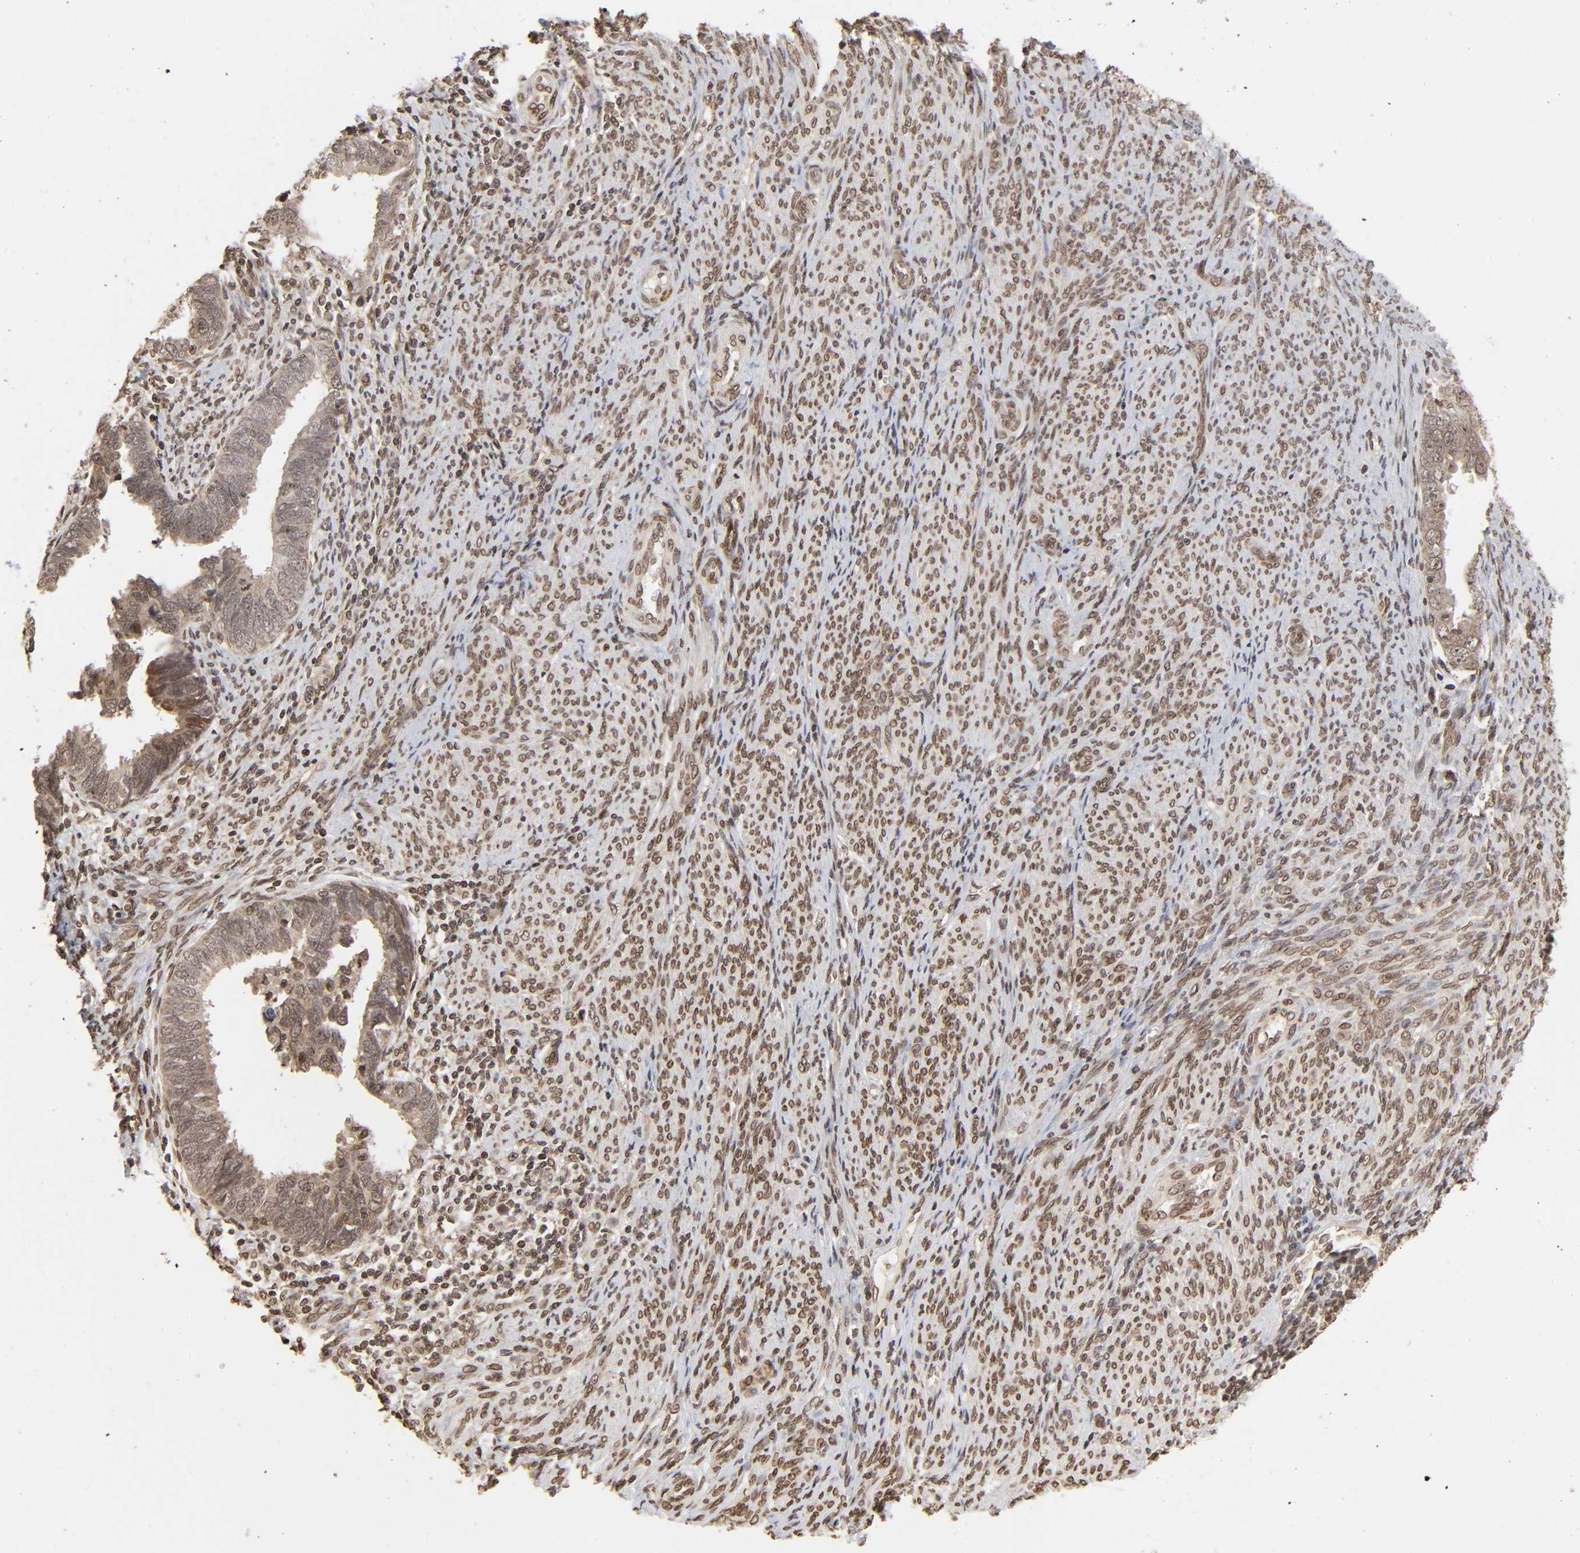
{"staining": {"intensity": "weak", "quantity": ">75%", "location": "cytoplasmic/membranous,nuclear"}, "tissue": "endometrial cancer", "cell_type": "Tumor cells", "image_type": "cancer", "snomed": [{"axis": "morphology", "description": "Adenocarcinoma, NOS"}, {"axis": "topography", "description": "Endometrium"}], "caption": "This micrograph exhibits immunohistochemistry (IHC) staining of human adenocarcinoma (endometrial), with low weak cytoplasmic/membranous and nuclear expression in approximately >75% of tumor cells.", "gene": "MLLT6", "patient": {"sex": "female", "age": 75}}